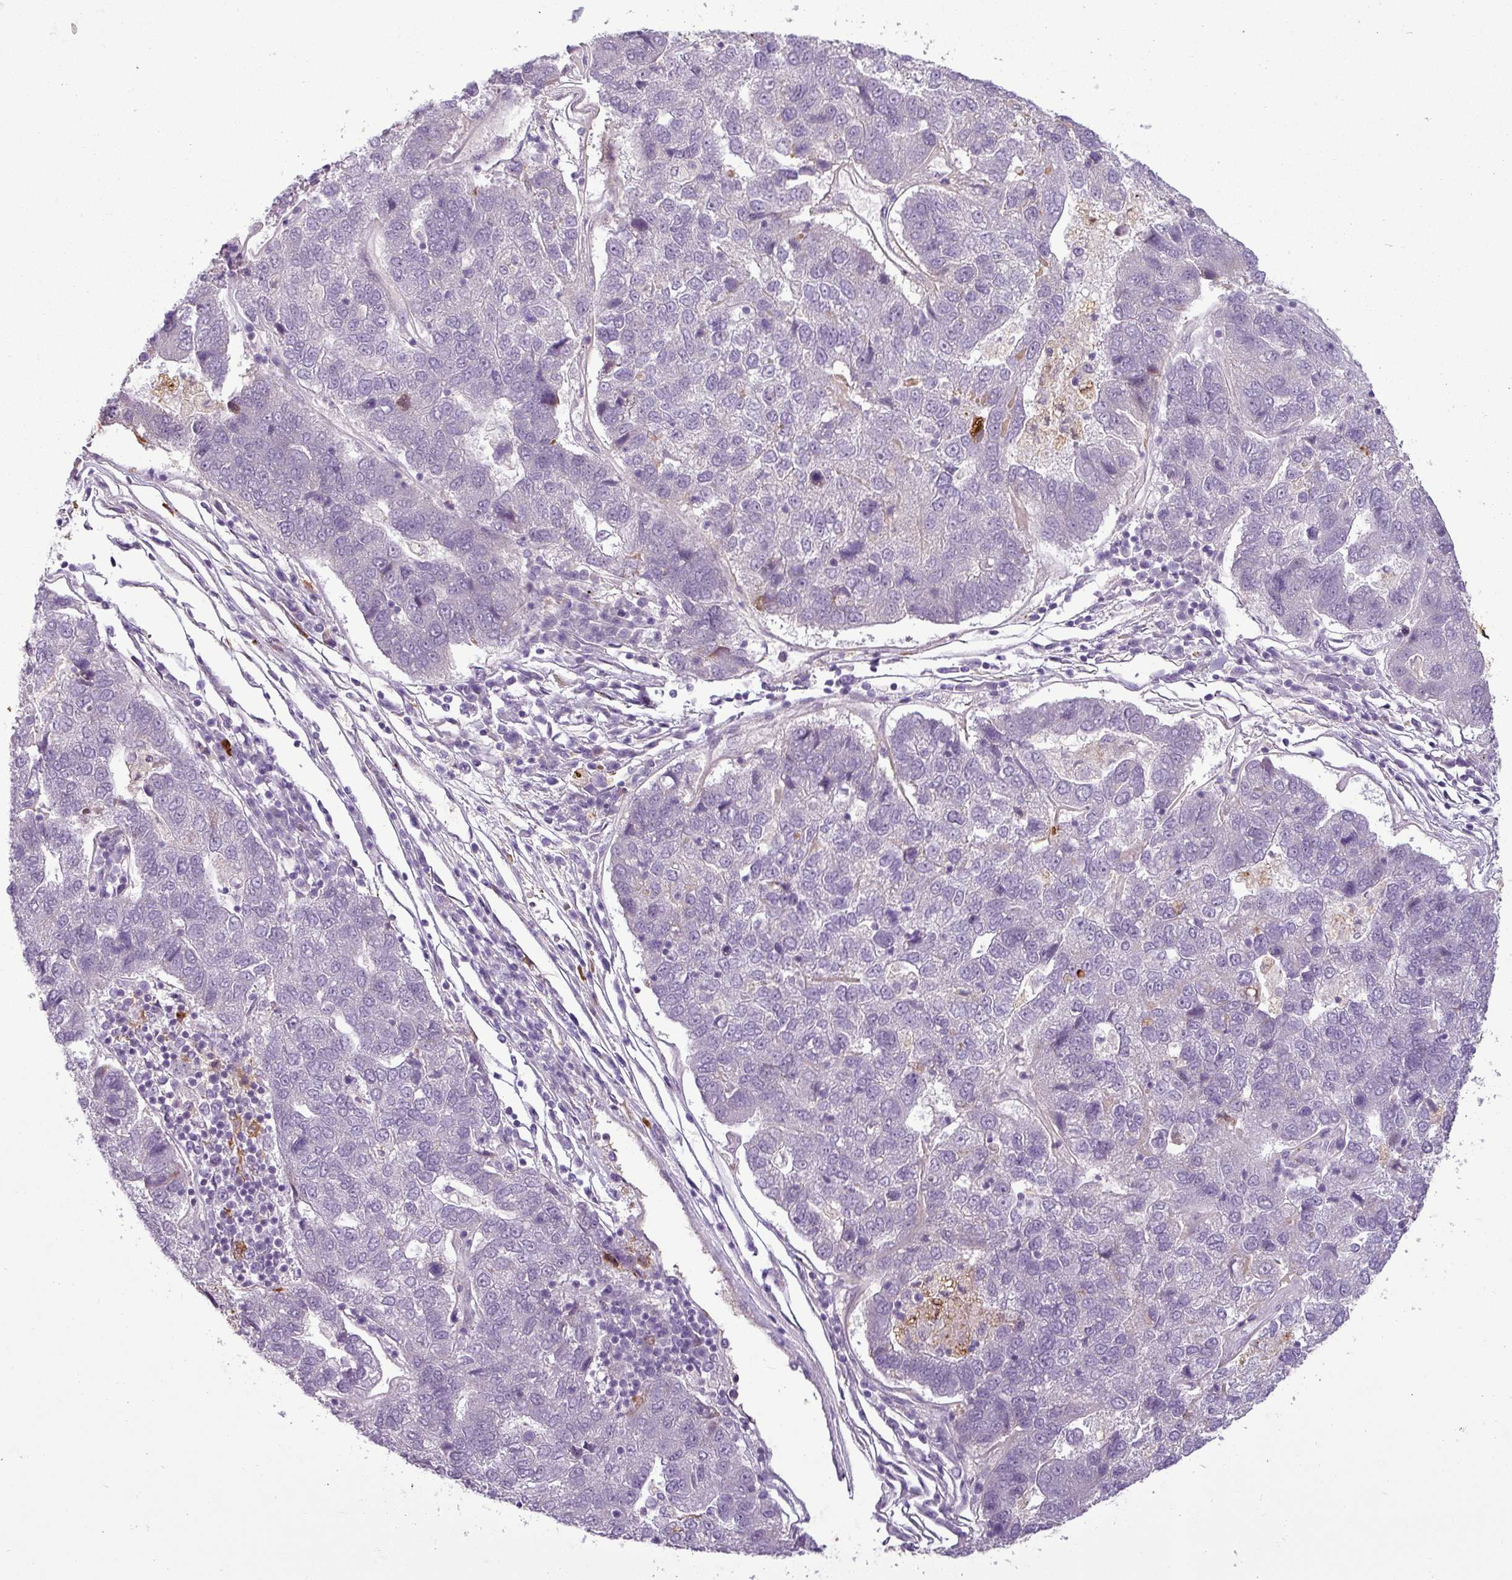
{"staining": {"intensity": "negative", "quantity": "none", "location": "none"}, "tissue": "pancreatic cancer", "cell_type": "Tumor cells", "image_type": "cancer", "snomed": [{"axis": "morphology", "description": "Adenocarcinoma, NOS"}, {"axis": "topography", "description": "Pancreas"}], "caption": "Tumor cells show no significant staining in adenocarcinoma (pancreatic).", "gene": "APOC1", "patient": {"sex": "female", "age": 61}}